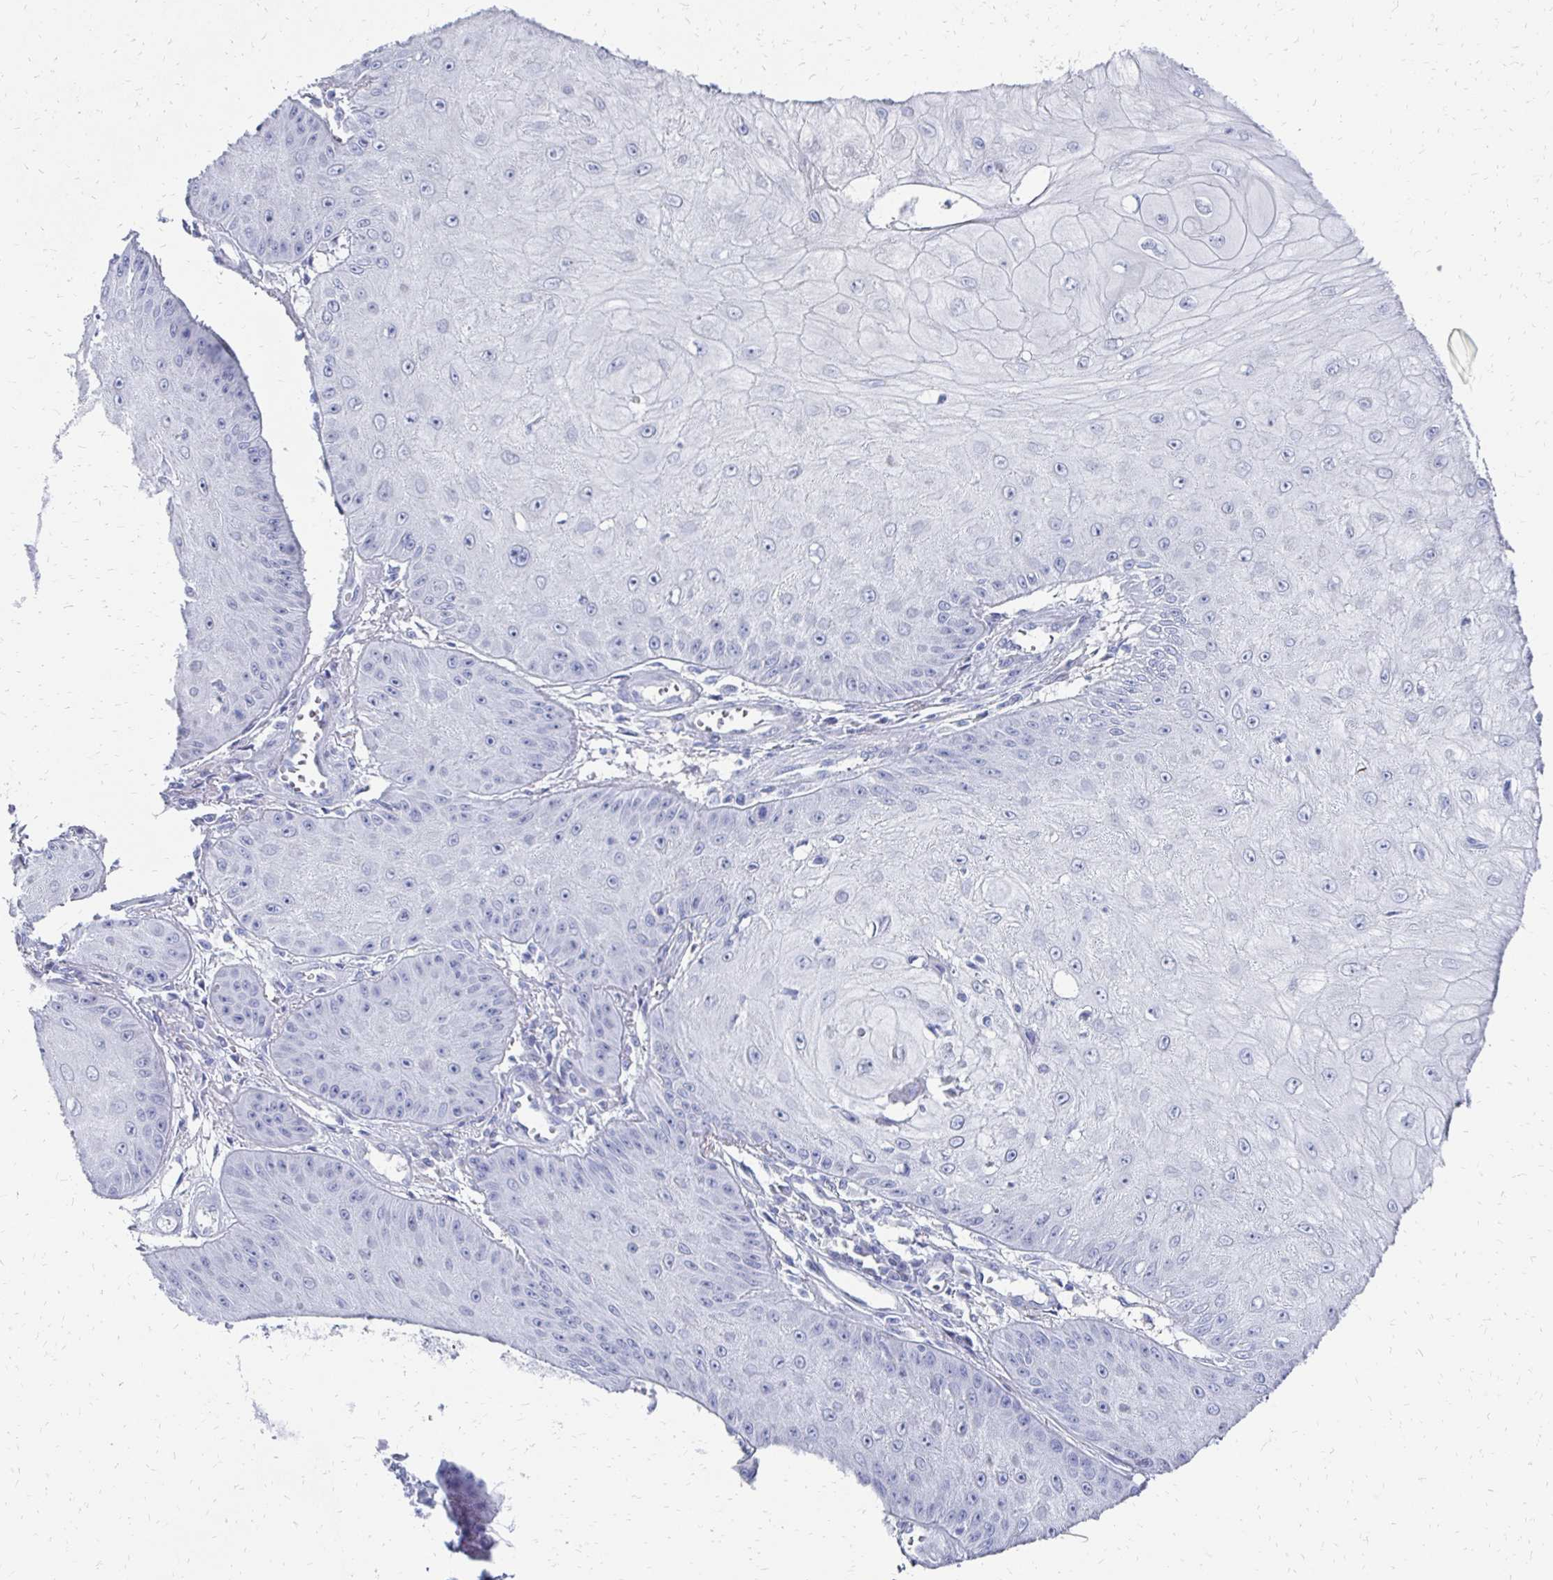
{"staining": {"intensity": "negative", "quantity": "none", "location": "none"}, "tissue": "skin cancer", "cell_type": "Tumor cells", "image_type": "cancer", "snomed": [{"axis": "morphology", "description": "Squamous cell carcinoma, NOS"}, {"axis": "topography", "description": "Skin"}], "caption": "Immunohistochemistry micrograph of neoplastic tissue: human skin cancer (squamous cell carcinoma) stained with DAB (3,3'-diaminobenzidine) demonstrates no significant protein staining in tumor cells.", "gene": "SYCP3", "patient": {"sex": "male", "age": 70}}